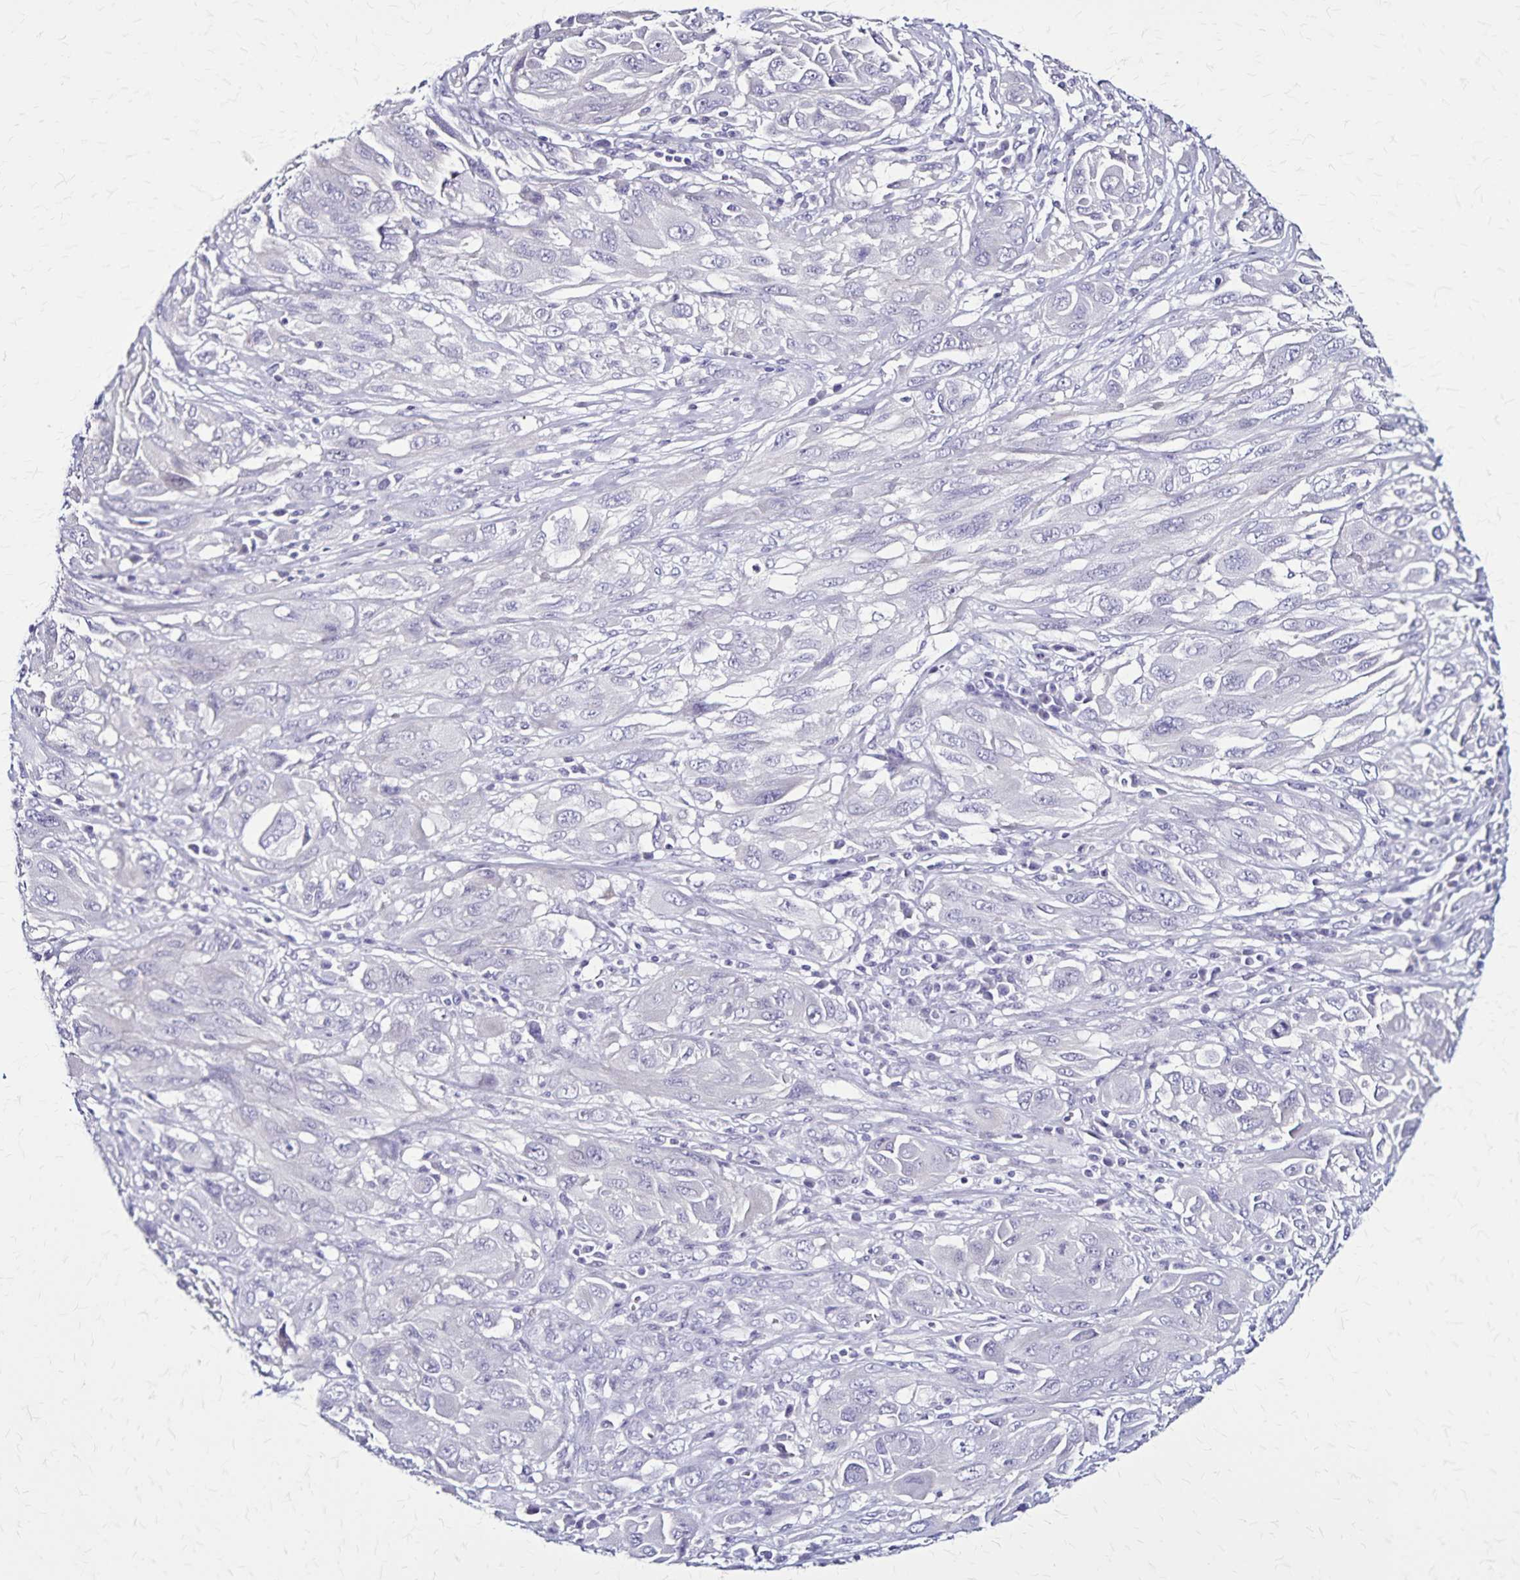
{"staining": {"intensity": "negative", "quantity": "none", "location": "none"}, "tissue": "melanoma", "cell_type": "Tumor cells", "image_type": "cancer", "snomed": [{"axis": "morphology", "description": "Malignant melanoma, NOS"}, {"axis": "topography", "description": "Skin"}], "caption": "Tumor cells show no significant staining in malignant melanoma.", "gene": "PLXNA4", "patient": {"sex": "female", "age": 91}}